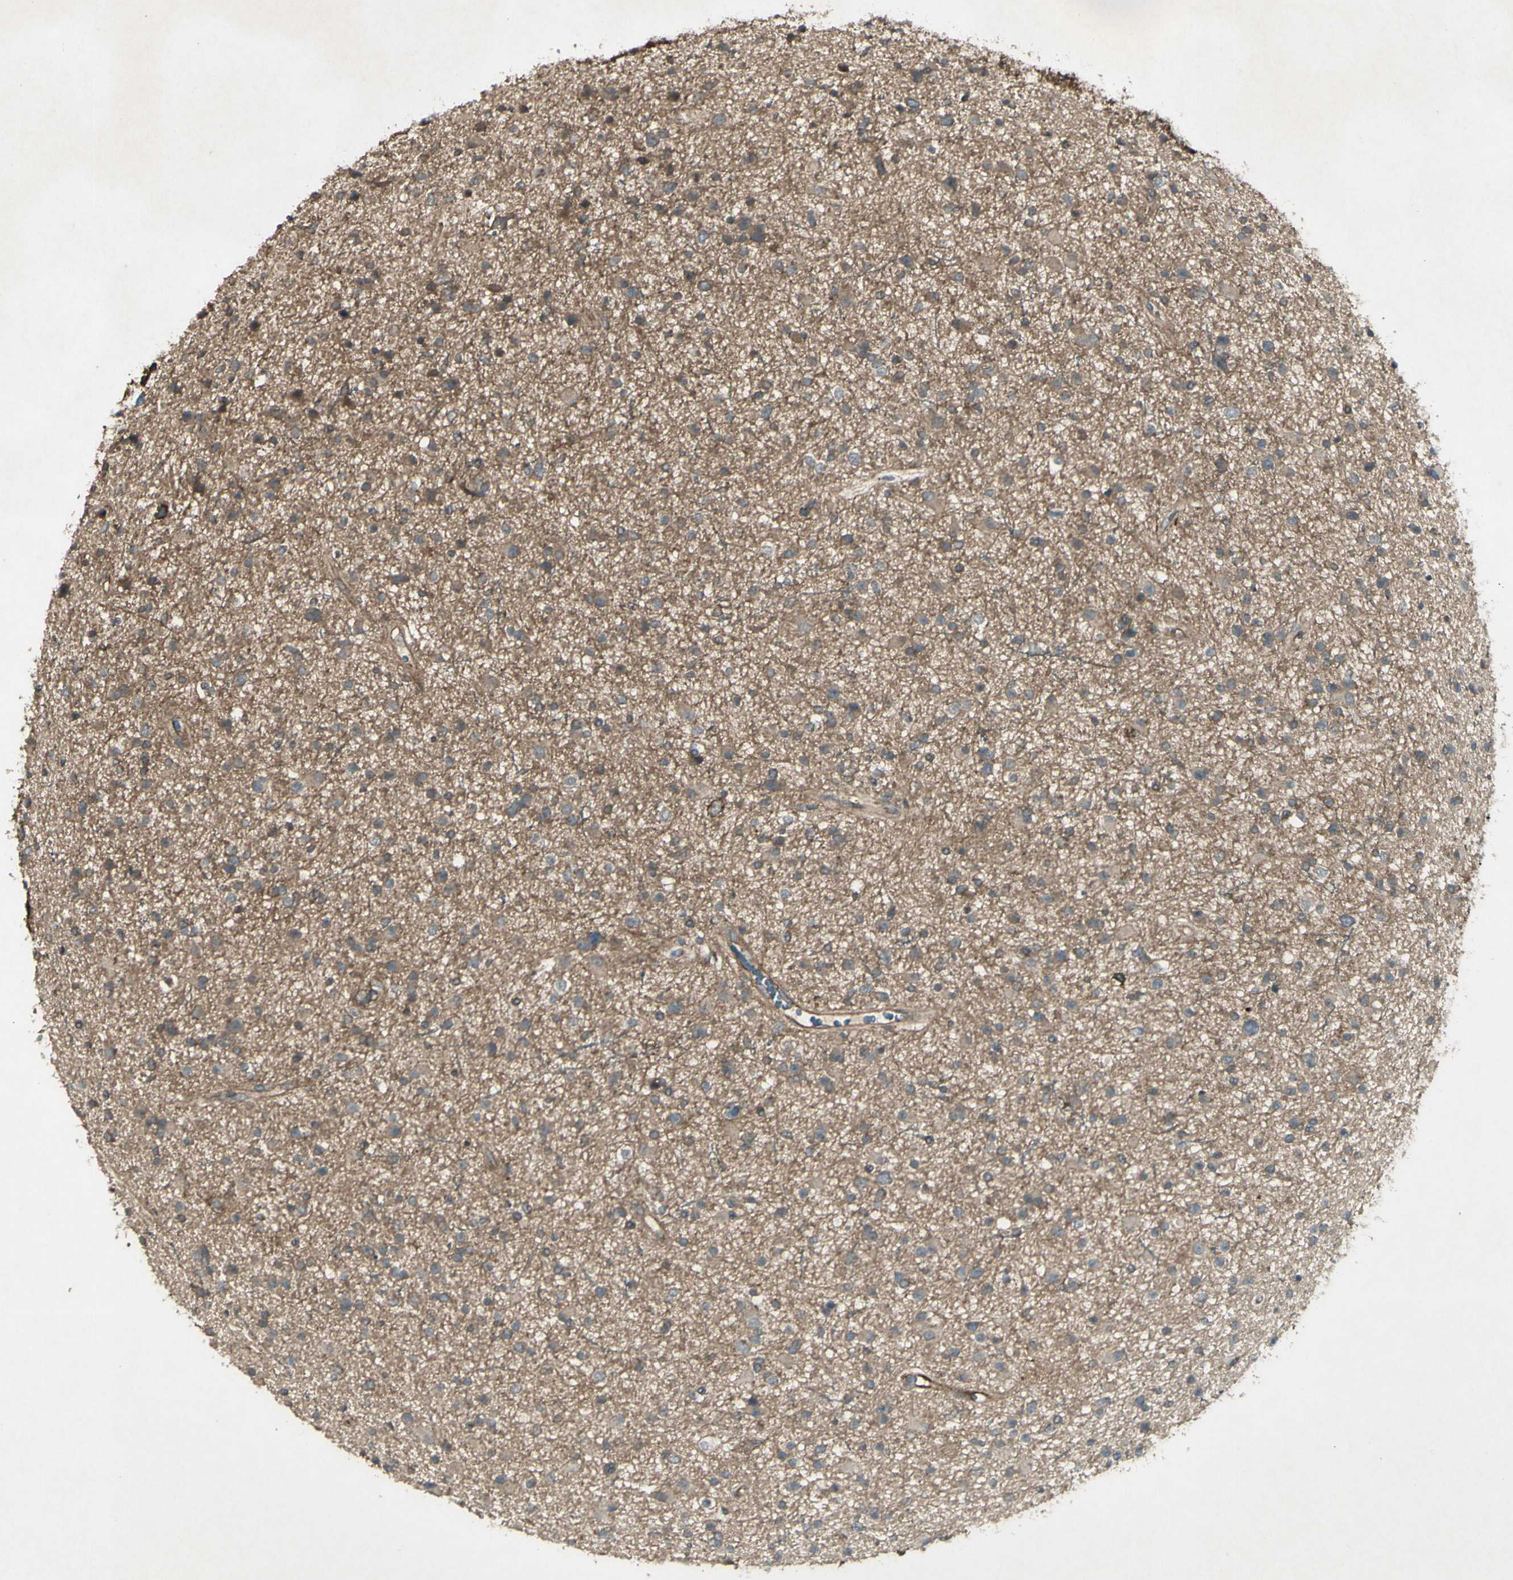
{"staining": {"intensity": "weak", "quantity": "25%-75%", "location": "cytoplasmic/membranous"}, "tissue": "glioma", "cell_type": "Tumor cells", "image_type": "cancer", "snomed": [{"axis": "morphology", "description": "Glioma, malignant, High grade"}, {"axis": "topography", "description": "Brain"}], "caption": "Immunohistochemical staining of human glioma reveals weak cytoplasmic/membranous protein positivity in about 25%-75% of tumor cells.", "gene": "JAG1", "patient": {"sex": "male", "age": 33}}